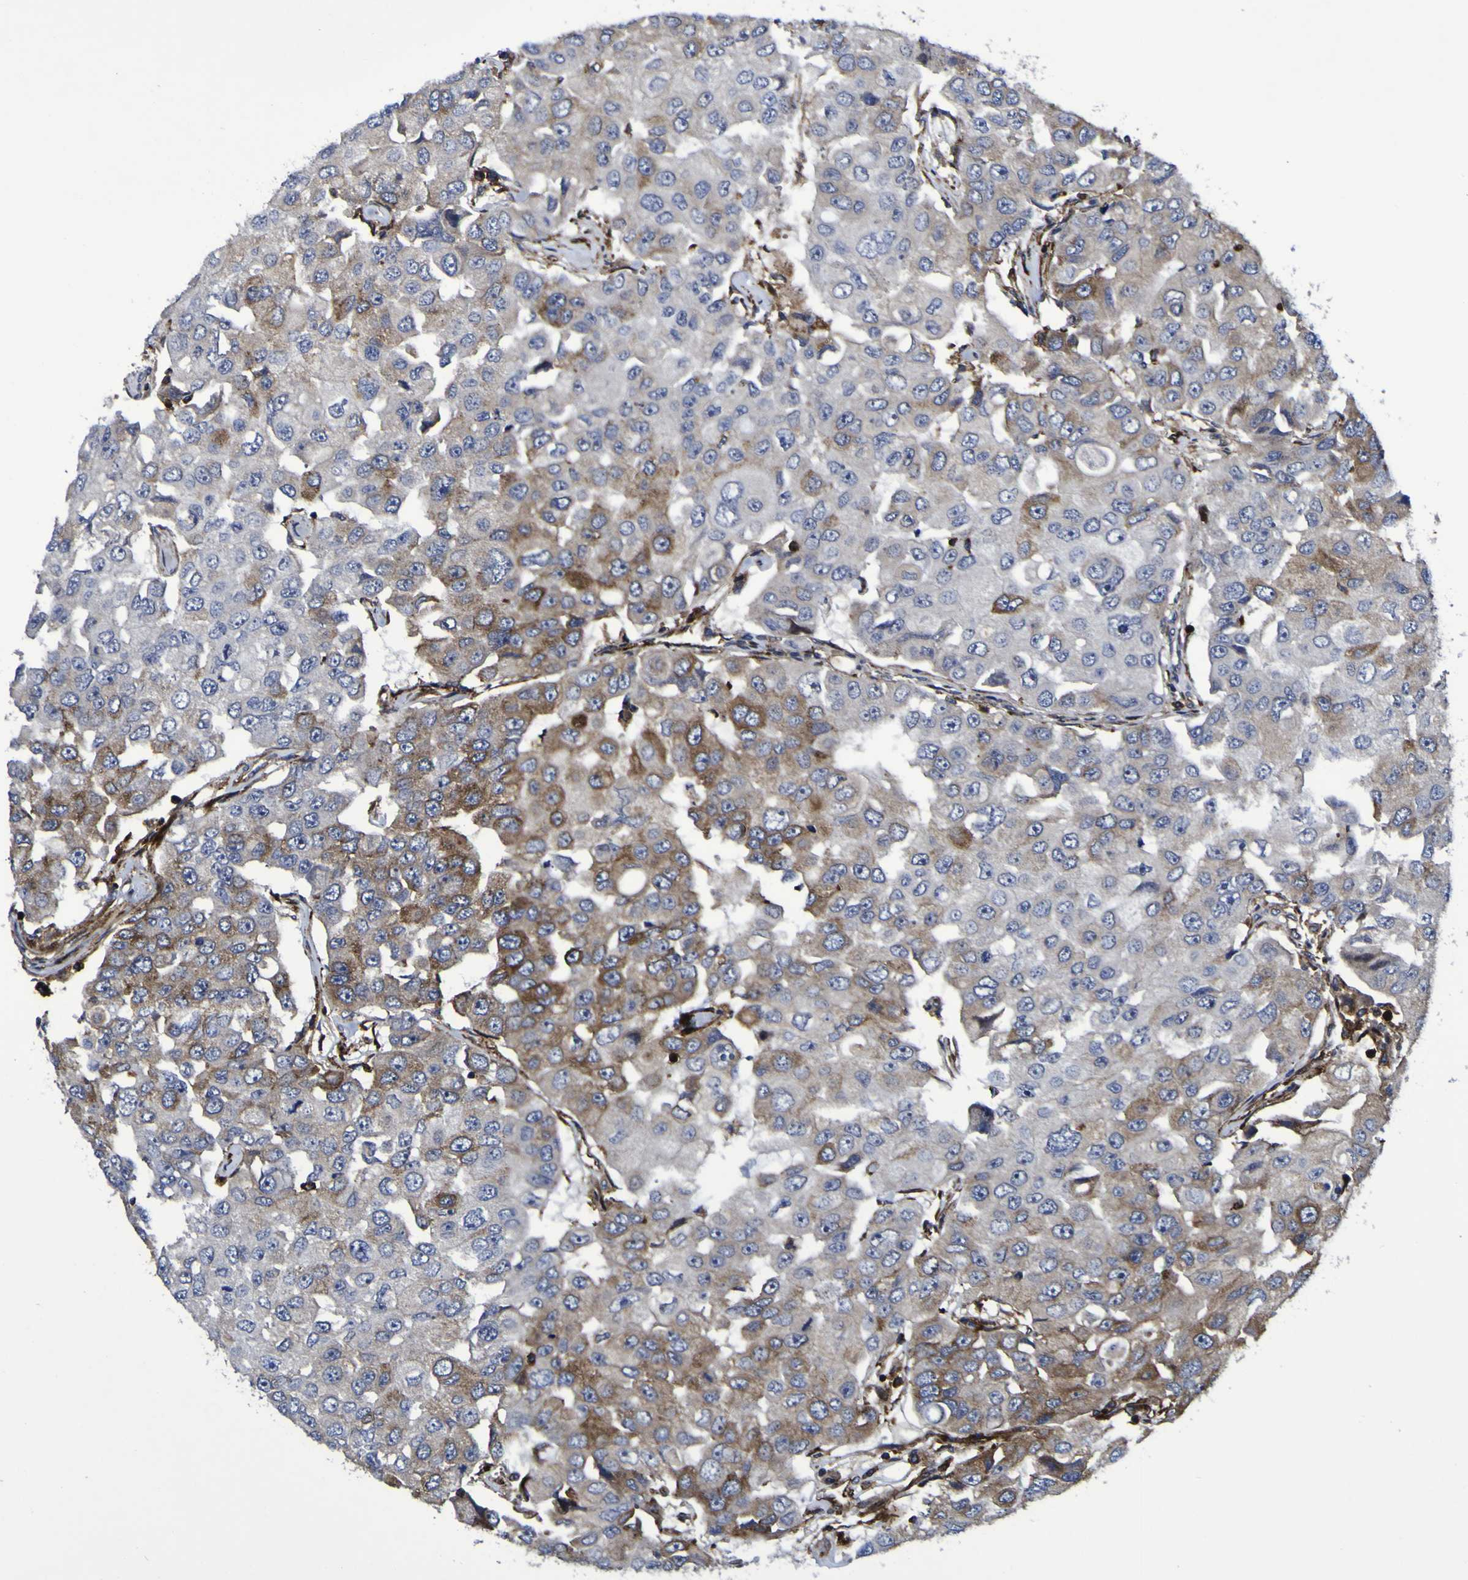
{"staining": {"intensity": "moderate", "quantity": "25%-75%", "location": "cytoplasmic/membranous"}, "tissue": "breast cancer", "cell_type": "Tumor cells", "image_type": "cancer", "snomed": [{"axis": "morphology", "description": "Duct carcinoma"}, {"axis": "topography", "description": "Breast"}], "caption": "A brown stain labels moderate cytoplasmic/membranous staining of a protein in human breast cancer tumor cells.", "gene": "MGLL", "patient": {"sex": "female", "age": 27}}